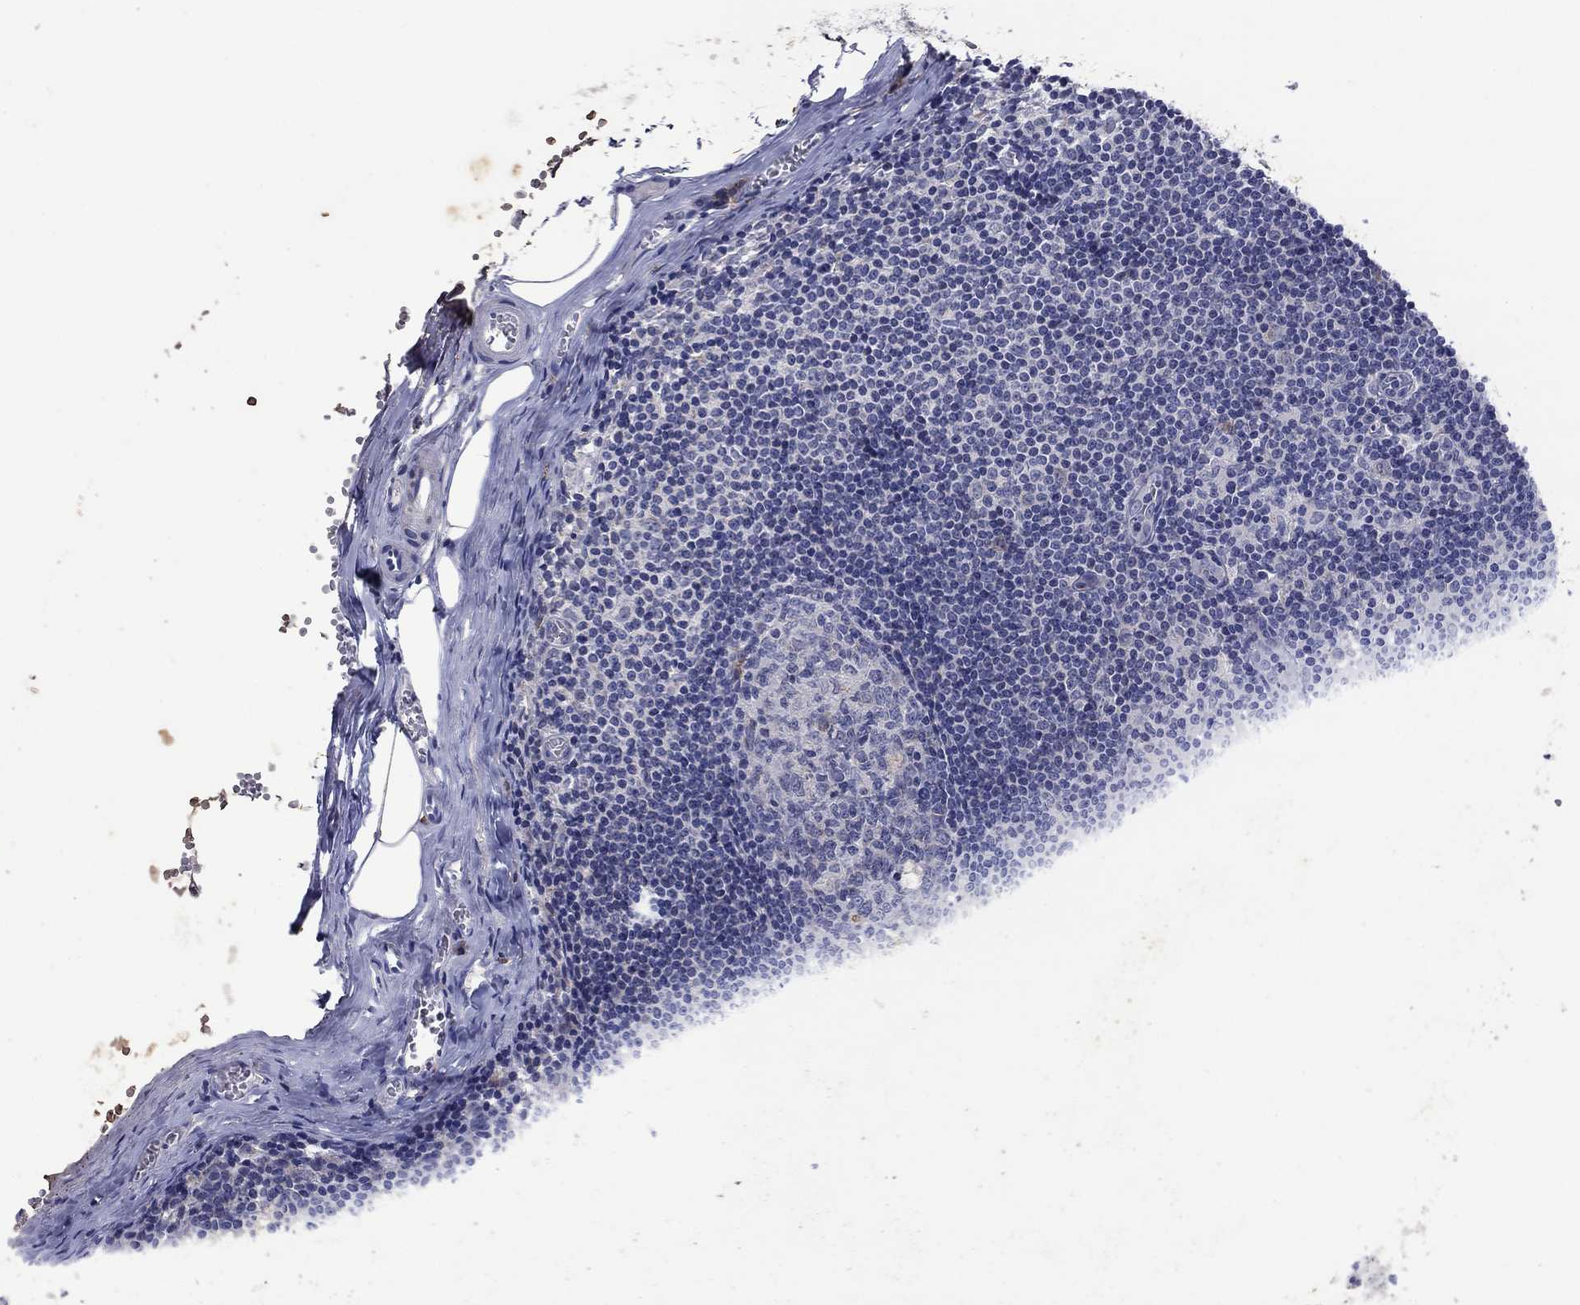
{"staining": {"intensity": "negative", "quantity": "none", "location": "none"}, "tissue": "lymph node", "cell_type": "Germinal center cells", "image_type": "normal", "snomed": [{"axis": "morphology", "description": "Normal tissue, NOS"}, {"axis": "topography", "description": "Lymph node"}], "caption": "Immunohistochemistry histopathology image of unremarkable human lymph node stained for a protein (brown), which displays no staining in germinal center cells.", "gene": "SDC1", "patient": {"sex": "male", "age": 59}}